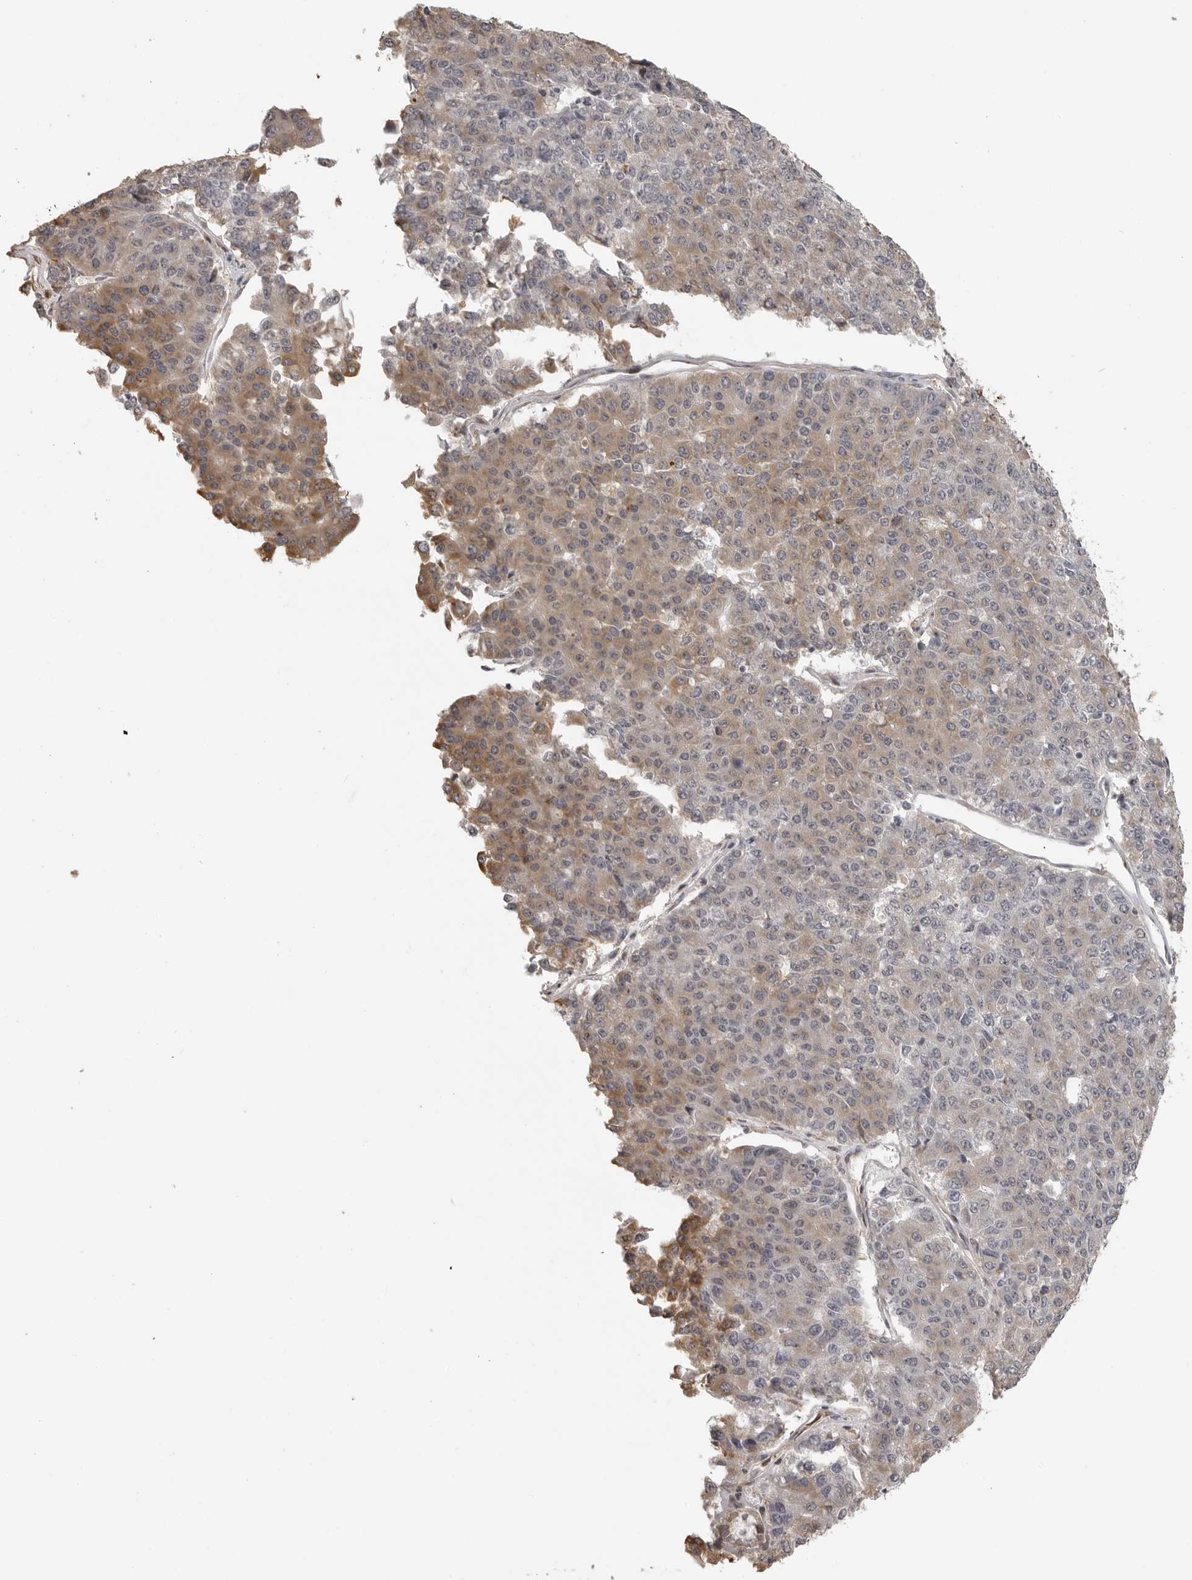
{"staining": {"intensity": "moderate", "quantity": "<25%", "location": "cytoplasmic/membranous"}, "tissue": "pancreatic cancer", "cell_type": "Tumor cells", "image_type": "cancer", "snomed": [{"axis": "morphology", "description": "Adenocarcinoma, NOS"}, {"axis": "topography", "description": "Pancreas"}], "caption": "High-power microscopy captured an immunohistochemistry photomicrograph of pancreatic cancer, revealing moderate cytoplasmic/membranous staining in approximately <25% of tumor cells. The protein of interest is shown in brown color, while the nuclei are stained blue.", "gene": "IDO1", "patient": {"sex": "male", "age": 50}}